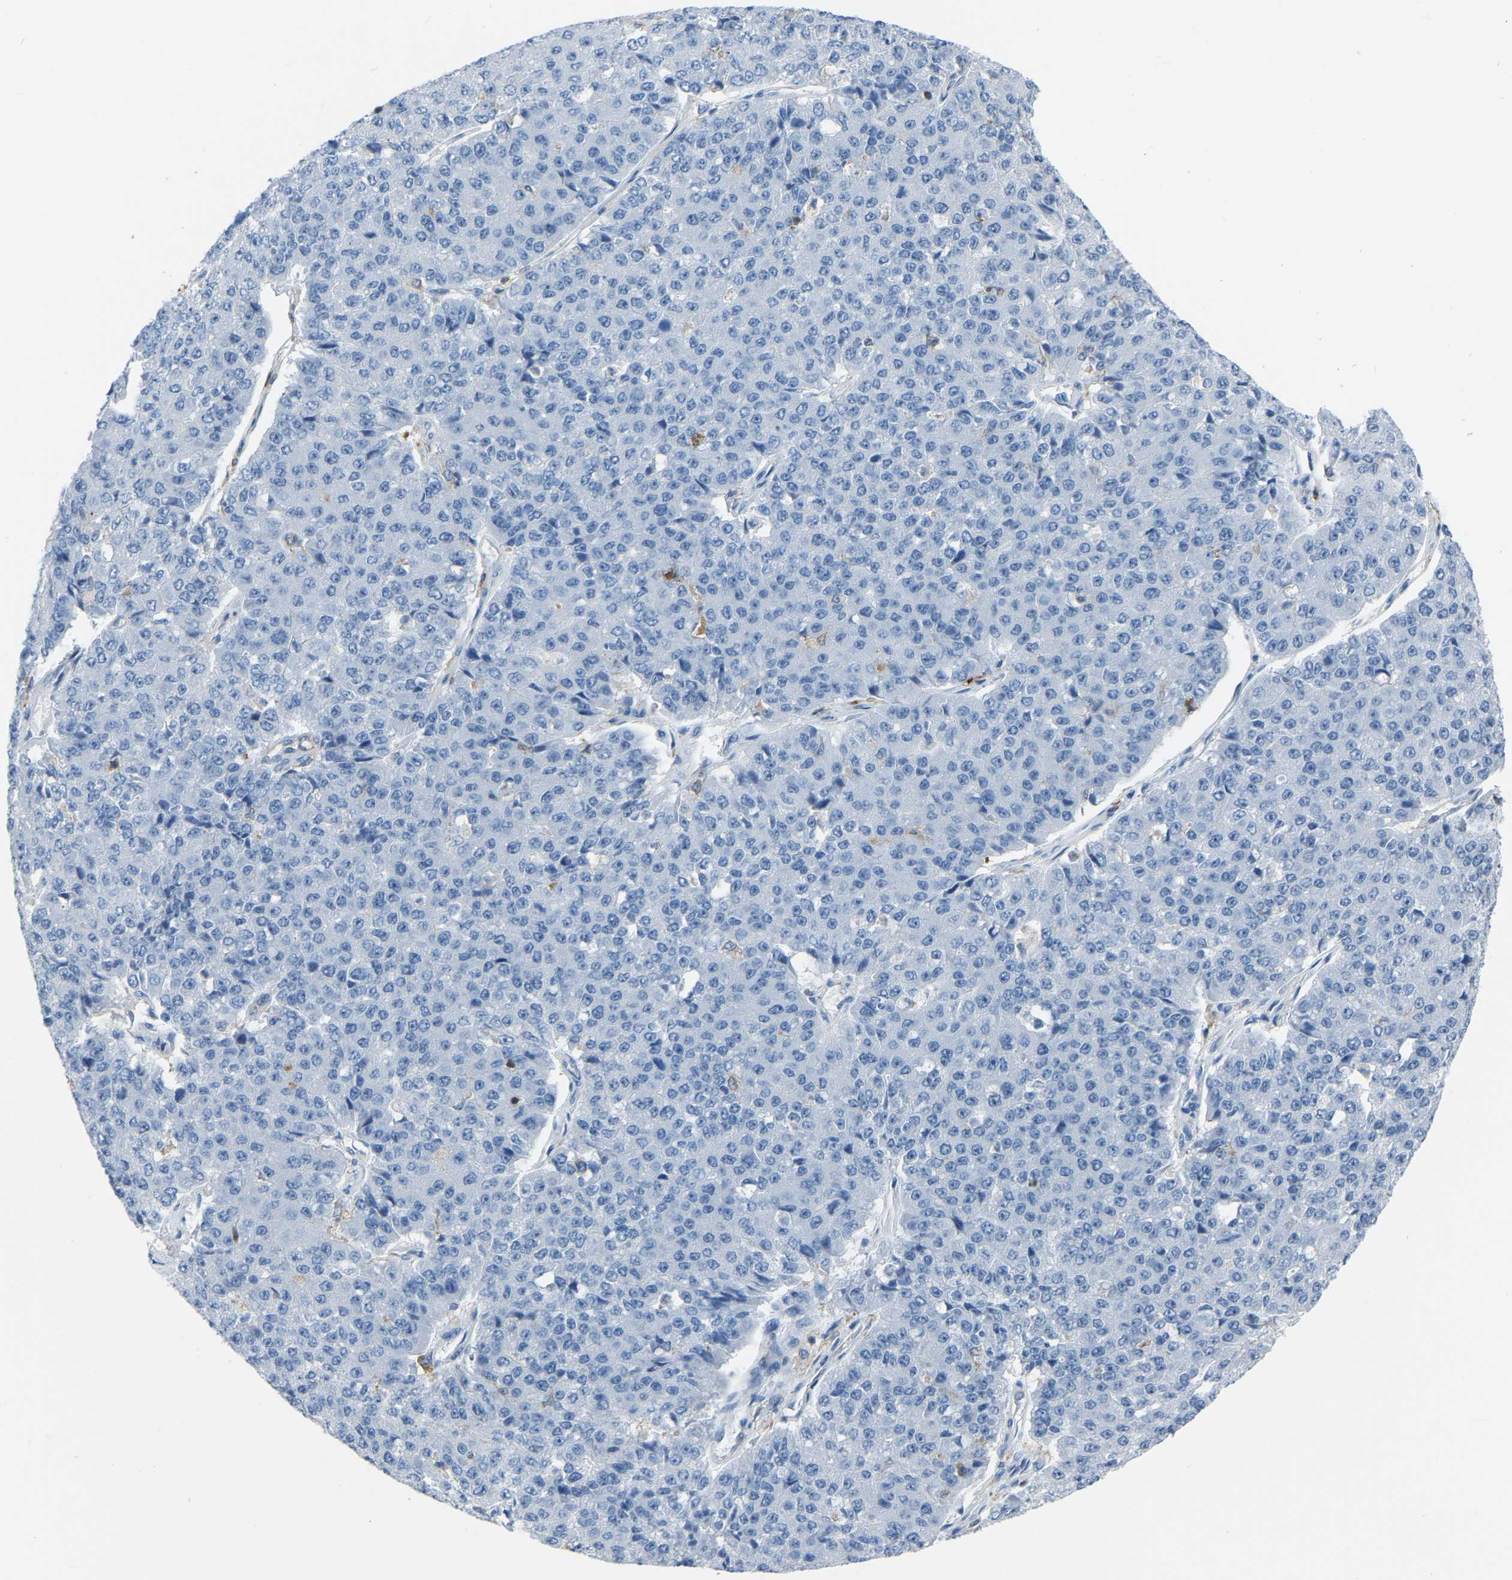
{"staining": {"intensity": "negative", "quantity": "none", "location": "none"}, "tissue": "pancreatic cancer", "cell_type": "Tumor cells", "image_type": "cancer", "snomed": [{"axis": "morphology", "description": "Adenocarcinoma, NOS"}, {"axis": "topography", "description": "Pancreas"}], "caption": "IHC image of neoplastic tissue: pancreatic cancer stained with DAB reveals no significant protein positivity in tumor cells.", "gene": "ARHGAP45", "patient": {"sex": "male", "age": 50}}